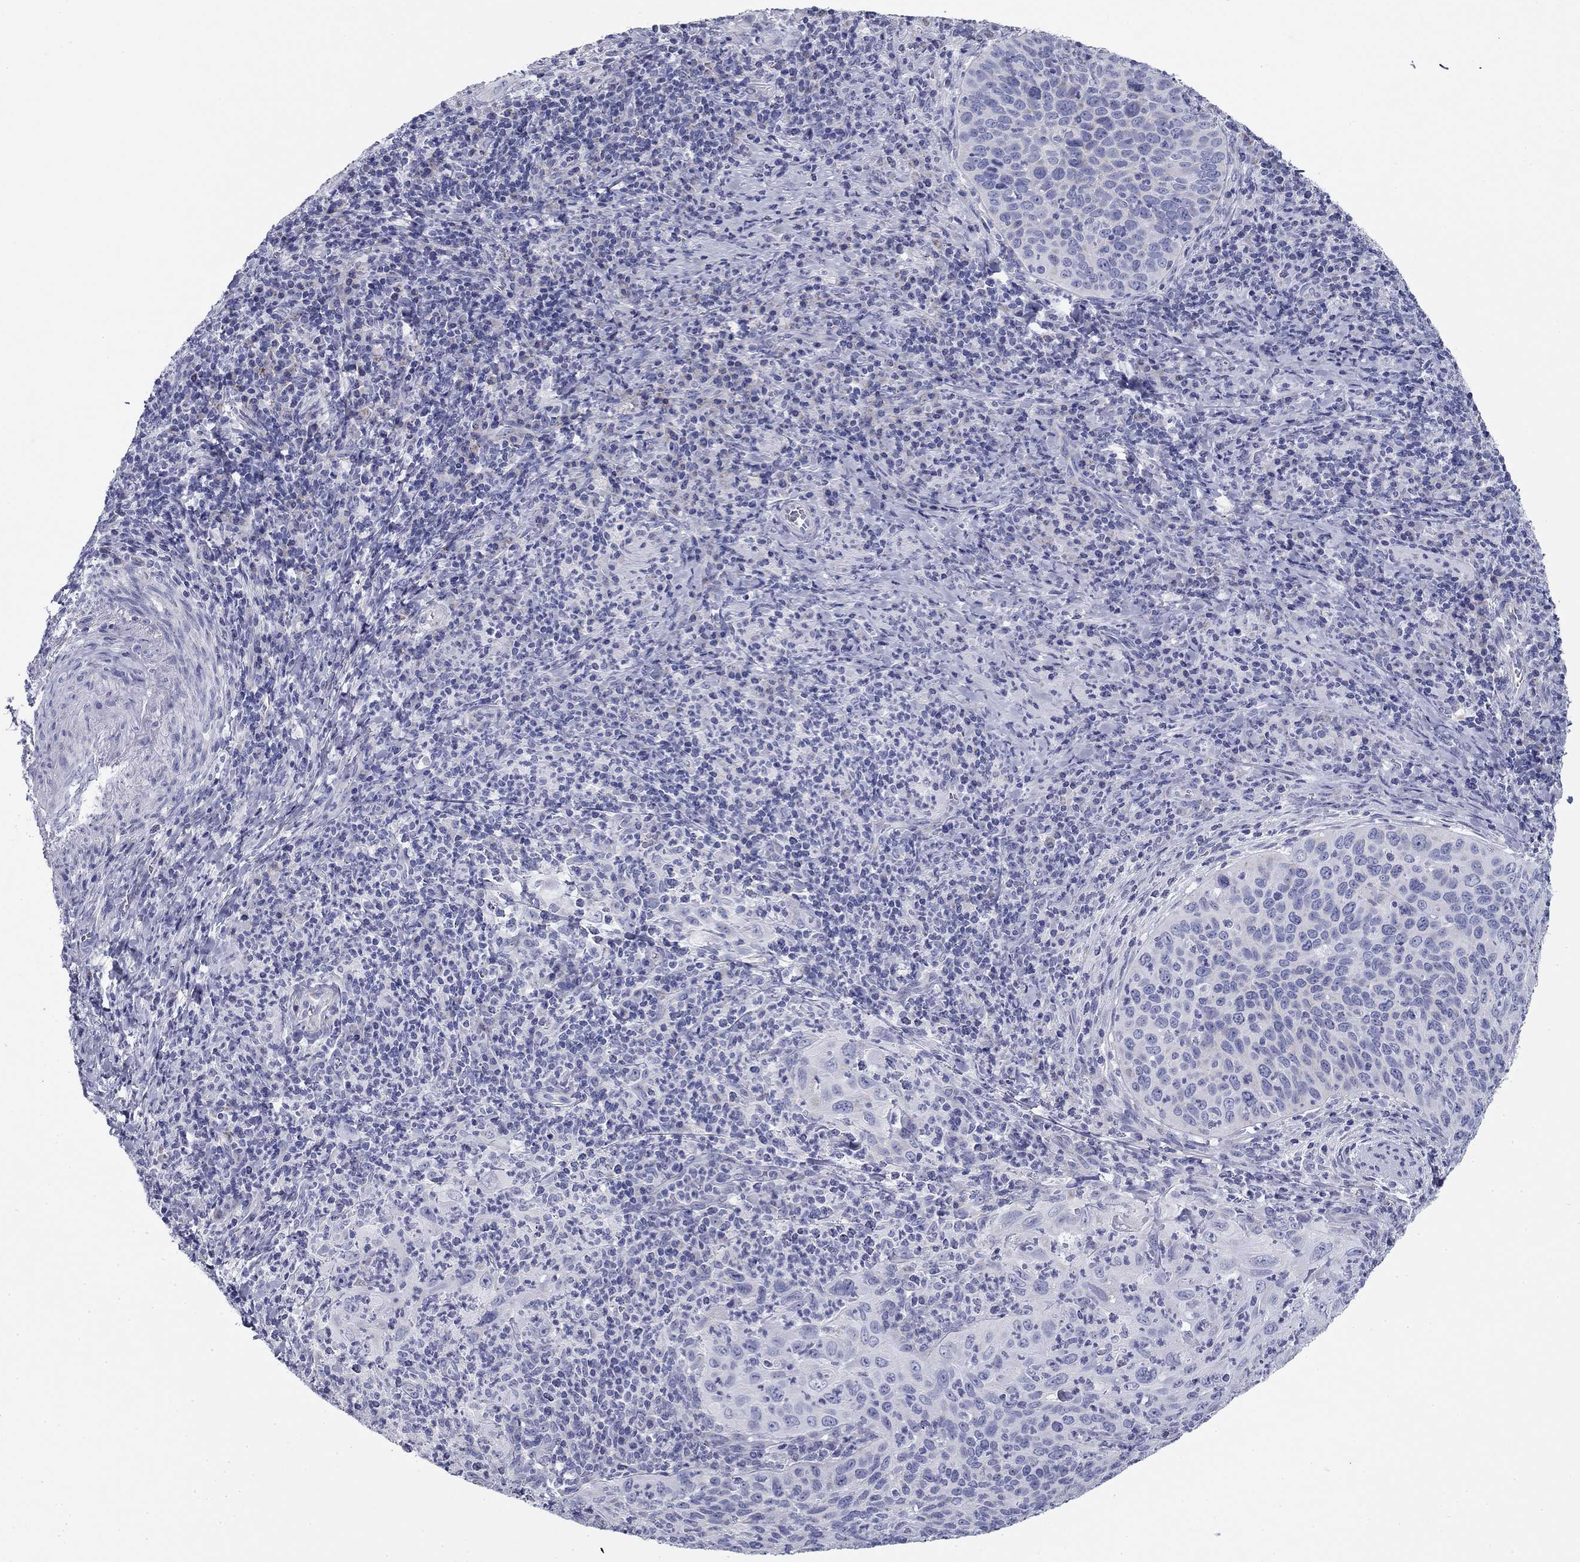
{"staining": {"intensity": "negative", "quantity": "none", "location": "none"}, "tissue": "cervical cancer", "cell_type": "Tumor cells", "image_type": "cancer", "snomed": [{"axis": "morphology", "description": "Squamous cell carcinoma, NOS"}, {"axis": "topography", "description": "Cervix"}], "caption": "Squamous cell carcinoma (cervical) was stained to show a protein in brown. There is no significant staining in tumor cells.", "gene": "ZP2", "patient": {"sex": "female", "age": 26}}